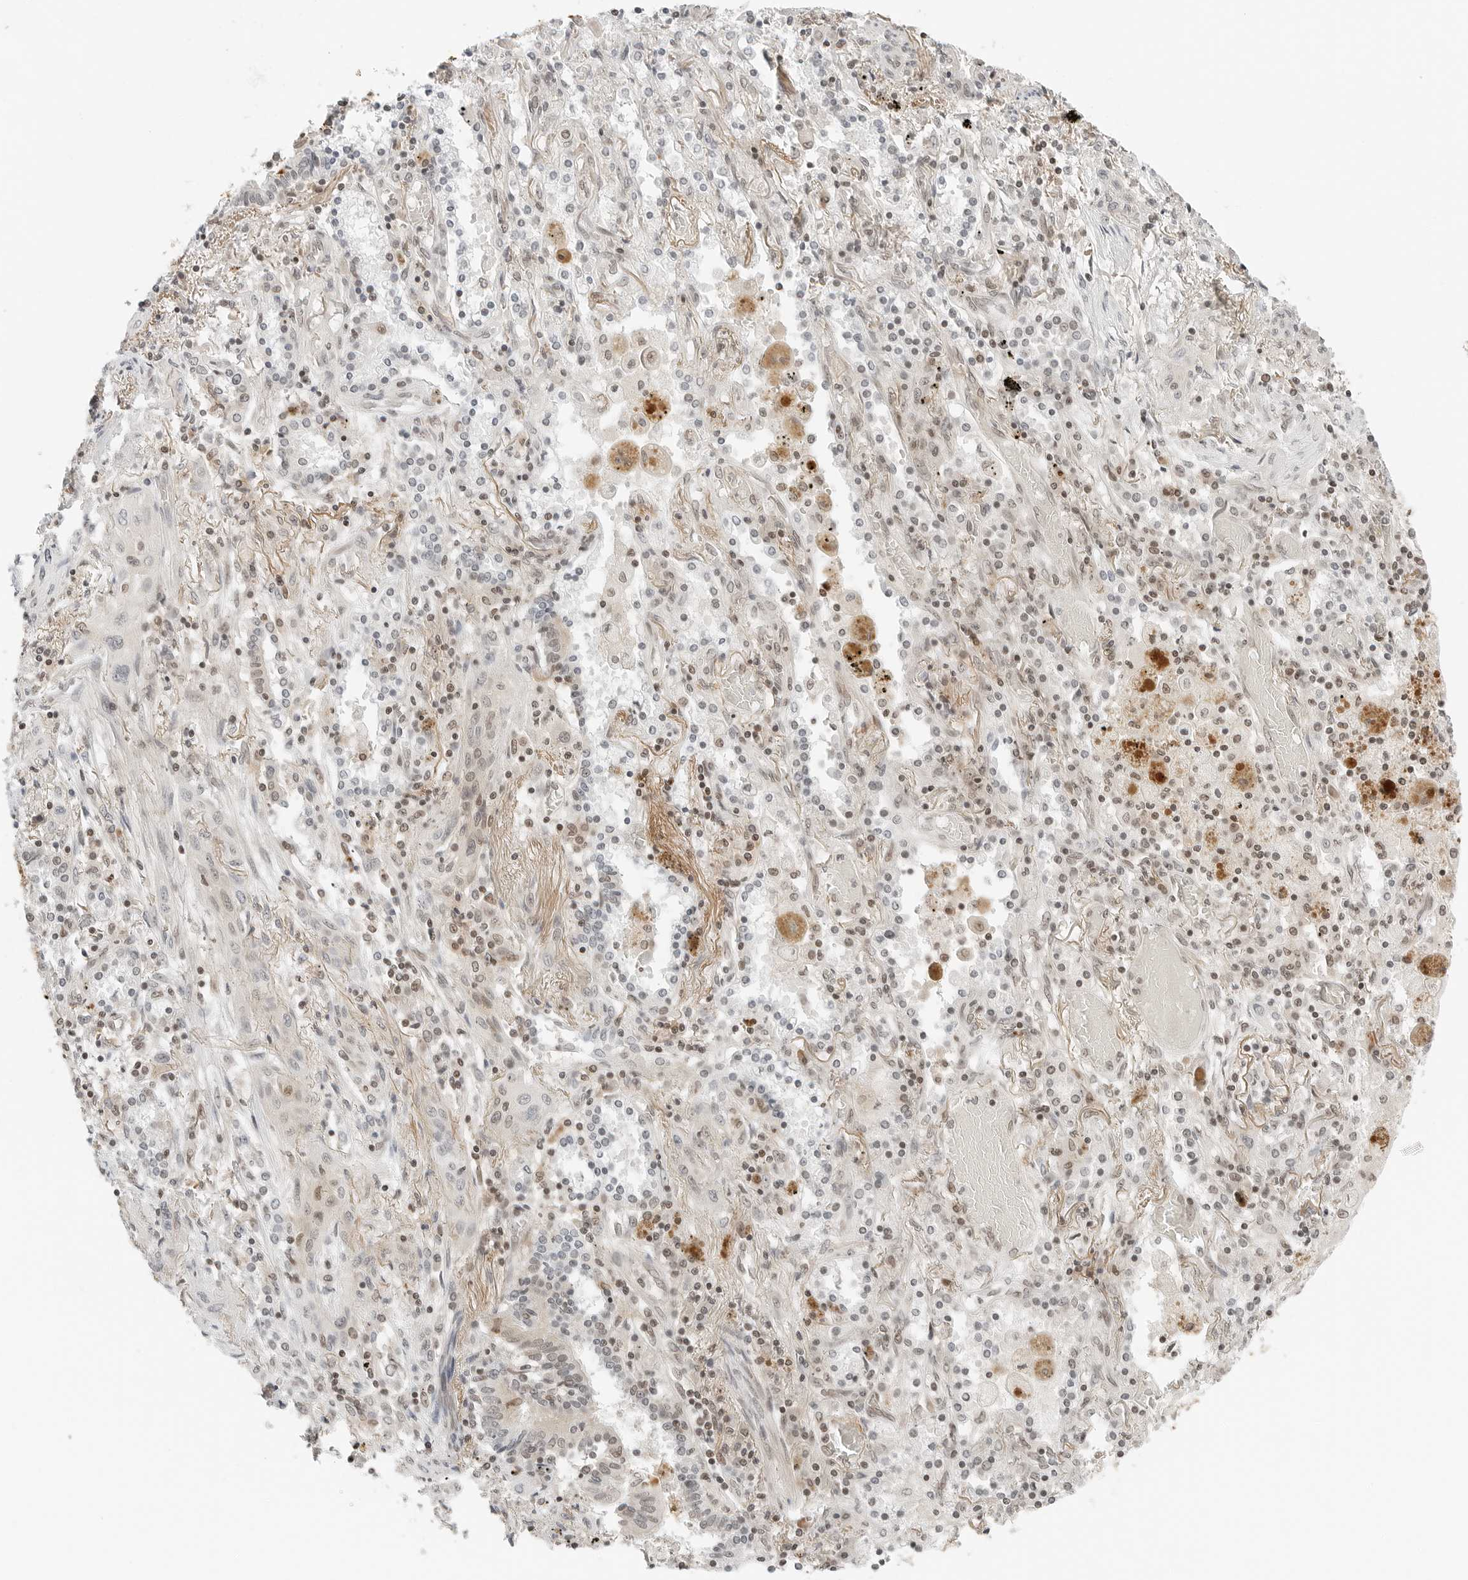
{"staining": {"intensity": "weak", "quantity": "<25%", "location": "nuclear"}, "tissue": "lung cancer", "cell_type": "Tumor cells", "image_type": "cancer", "snomed": [{"axis": "morphology", "description": "Squamous cell carcinoma, NOS"}, {"axis": "topography", "description": "Lung"}], "caption": "High power microscopy photomicrograph of an immunohistochemistry histopathology image of squamous cell carcinoma (lung), revealing no significant staining in tumor cells.", "gene": "CRTC2", "patient": {"sex": "female", "age": 47}}